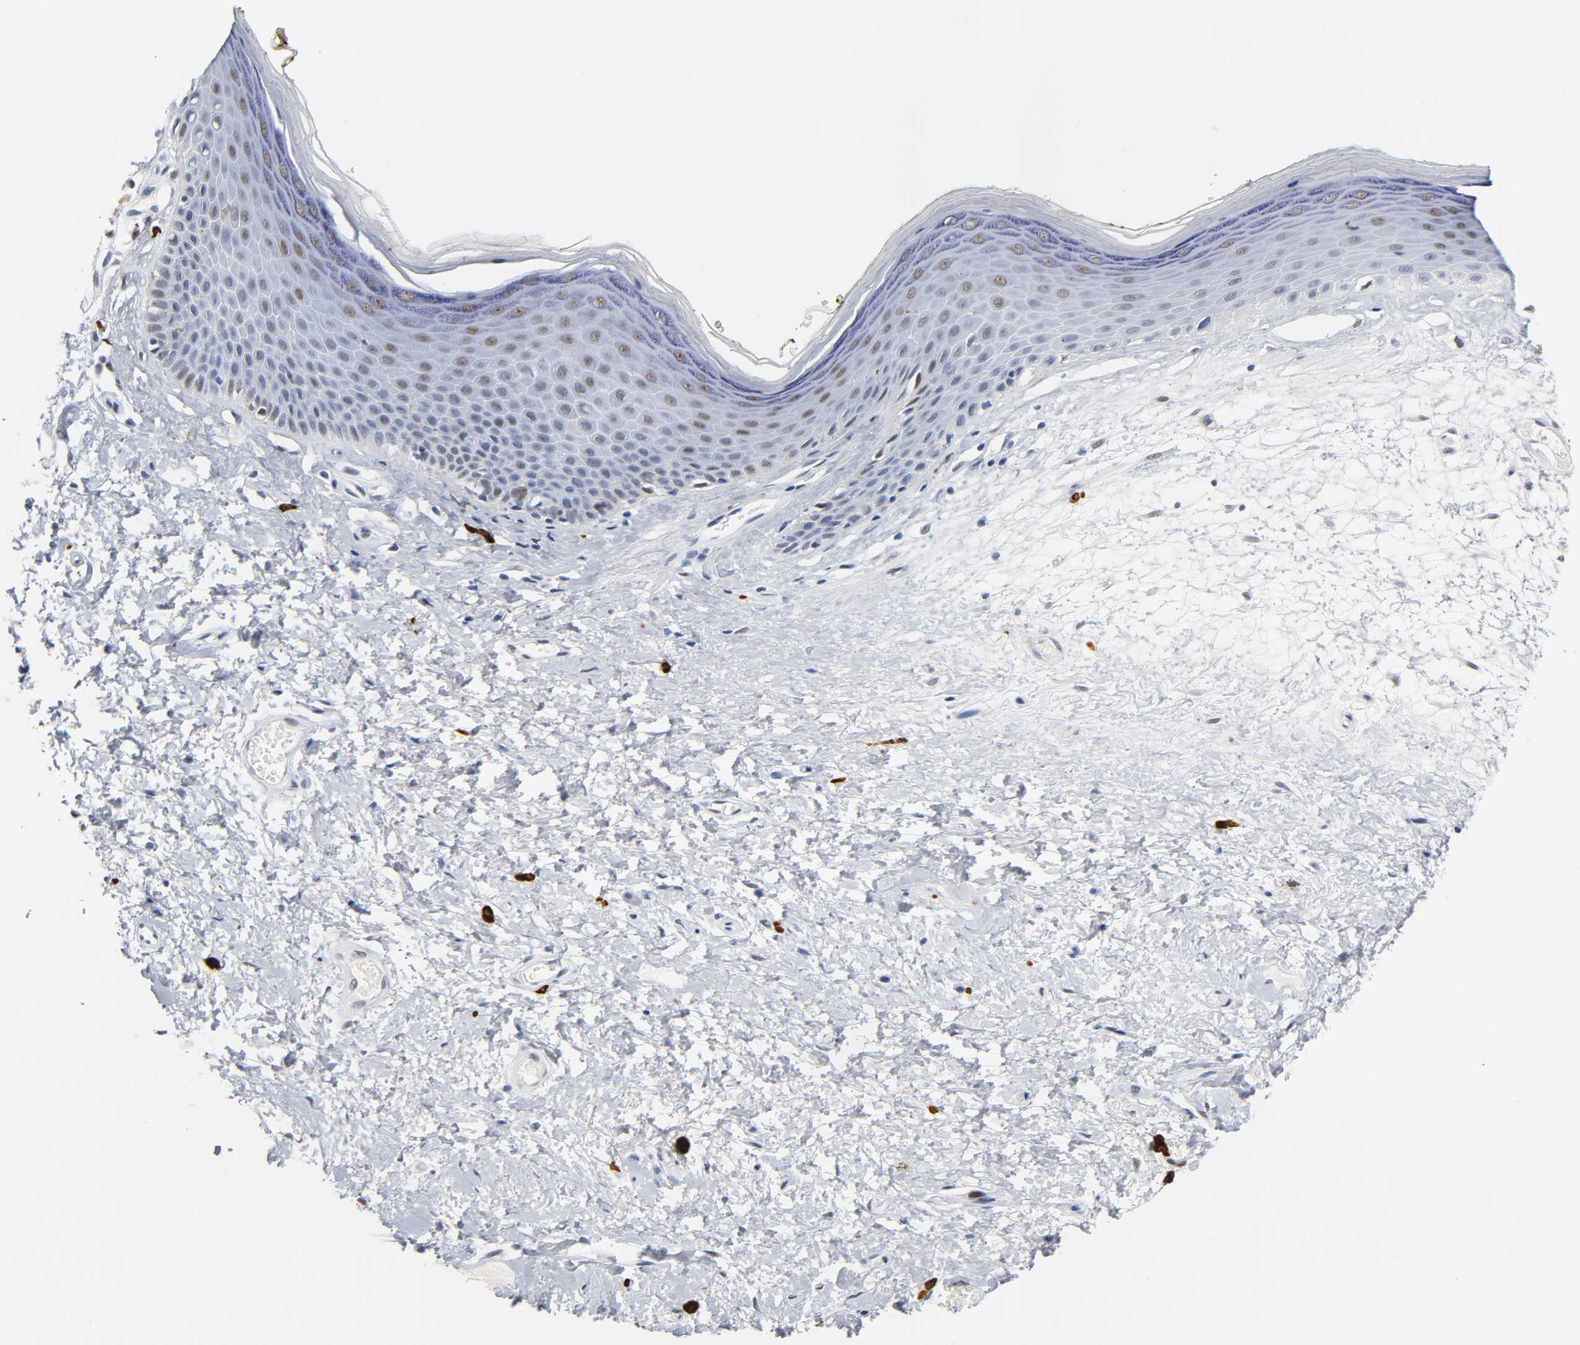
{"staining": {"intensity": "moderate", "quantity": ">75%", "location": "nuclear"}, "tissue": "skin", "cell_type": "Epidermal cells", "image_type": "normal", "snomed": [{"axis": "morphology", "description": "Normal tissue, NOS"}, {"axis": "morphology", "description": "Inflammation, NOS"}, {"axis": "topography", "description": "Vulva"}], "caption": "Immunohistochemical staining of unremarkable human skin demonstrates moderate nuclear protein positivity in about >75% of epidermal cells.", "gene": "NAB2", "patient": {"sex": "female", "age": 84}}